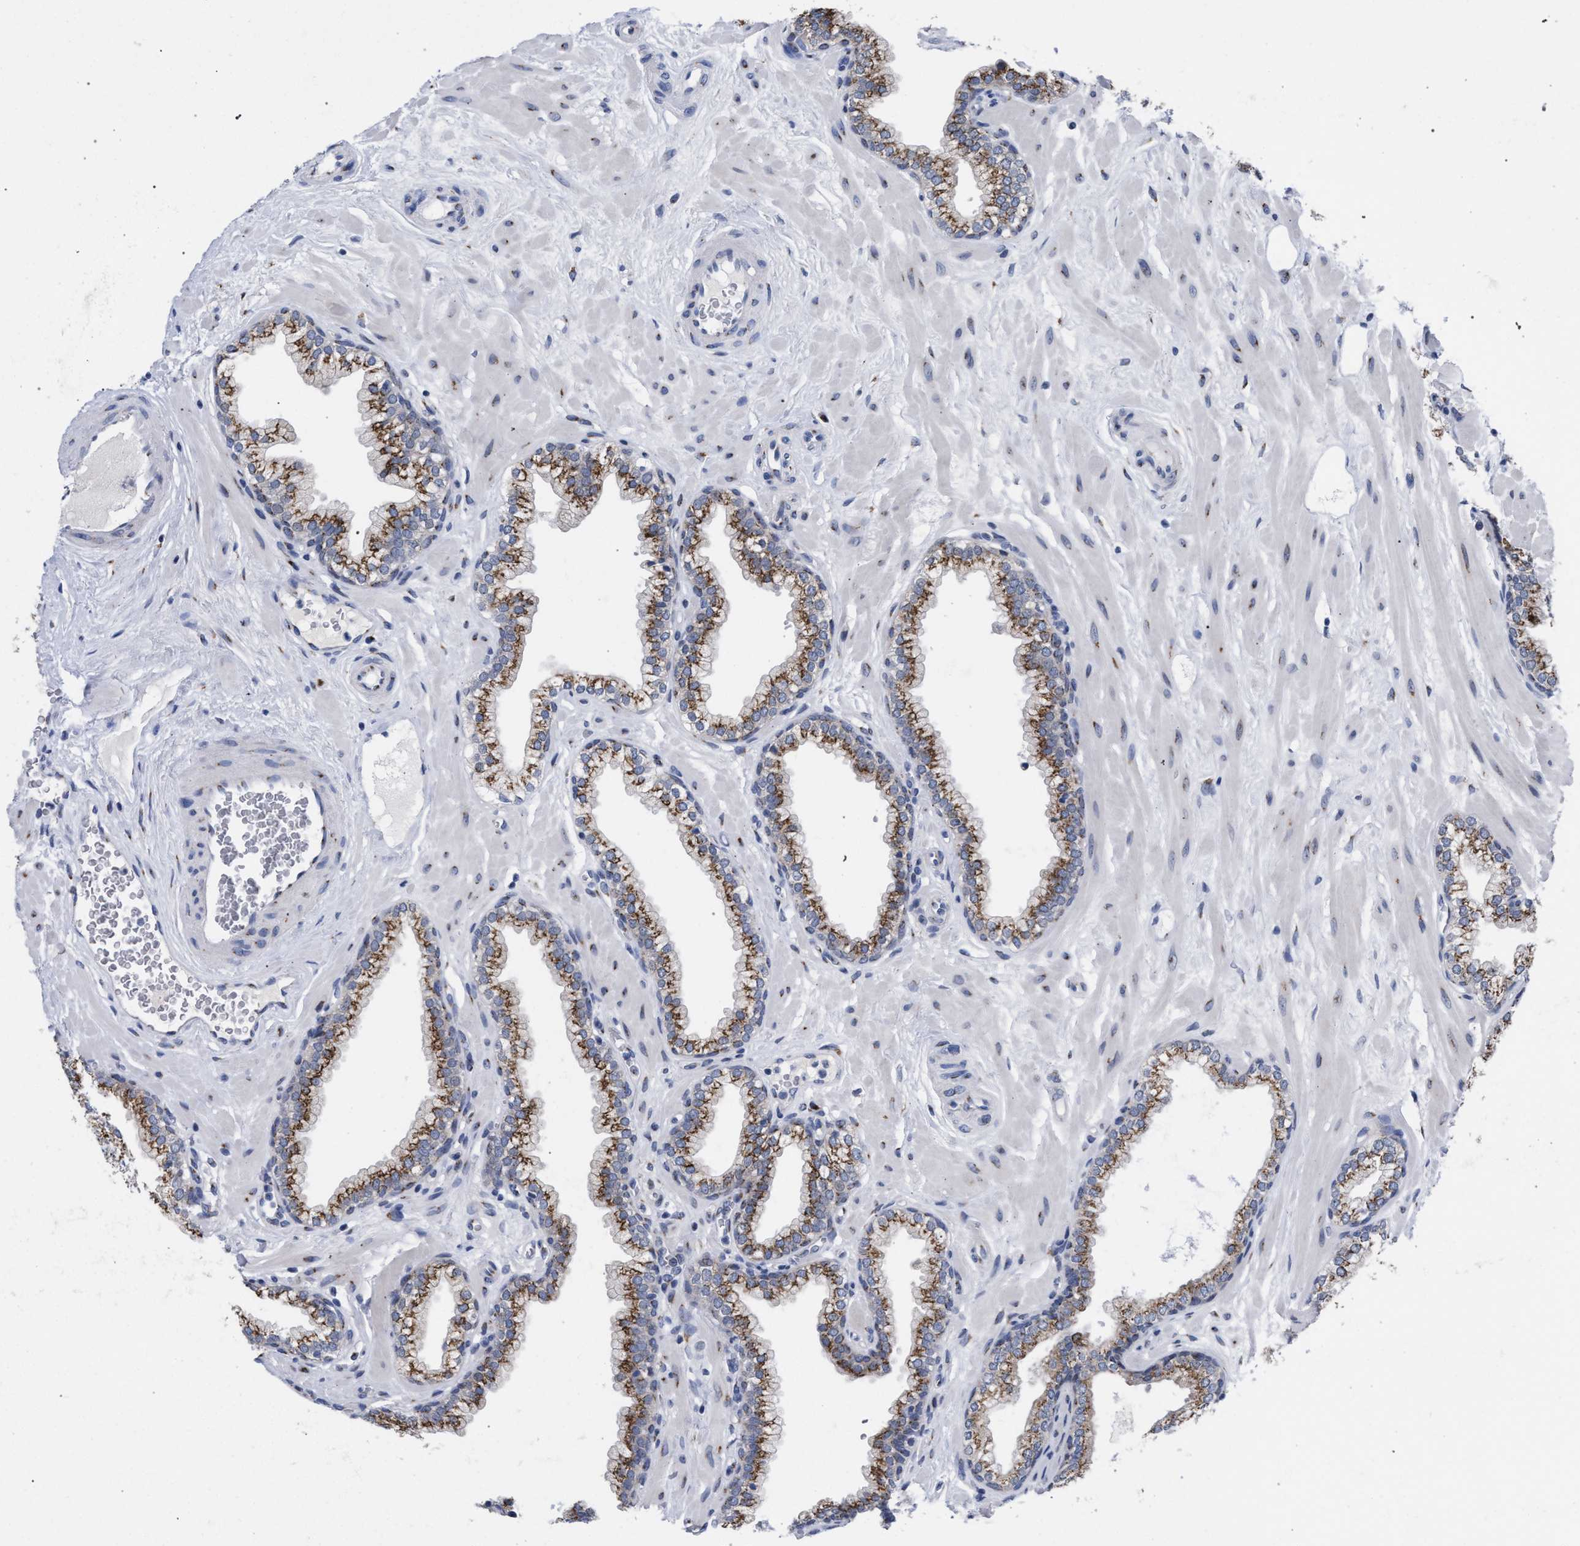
{"staining": {"intensity": "moderate", "quantity": ">75%", "location": "cytoplasmic/membranous"}, "tissue": "prostate", "cell_type": "Glandular cells", "image_type": "normal", "snomed": [{"axis": "morphology", "description": "Normal tissue, NOS"}, {"axis": "morphology", "description": "Urothelial carcinoma, Low grade"}, {"axis": "topography", "description": "Urinary bladder"}, {"axis": "topography", "description": "Prostate"}], "caption": "Immunohistochemistry (DAB (3,3'-diaminobenzidine)) staining of unremarkable prostate reveals moderate cytoplasmic/membranous protein positivity in about >75% of glandular cells.", "gene": "GOLGA2", "patient": {"sex": "male", "age": 60}}